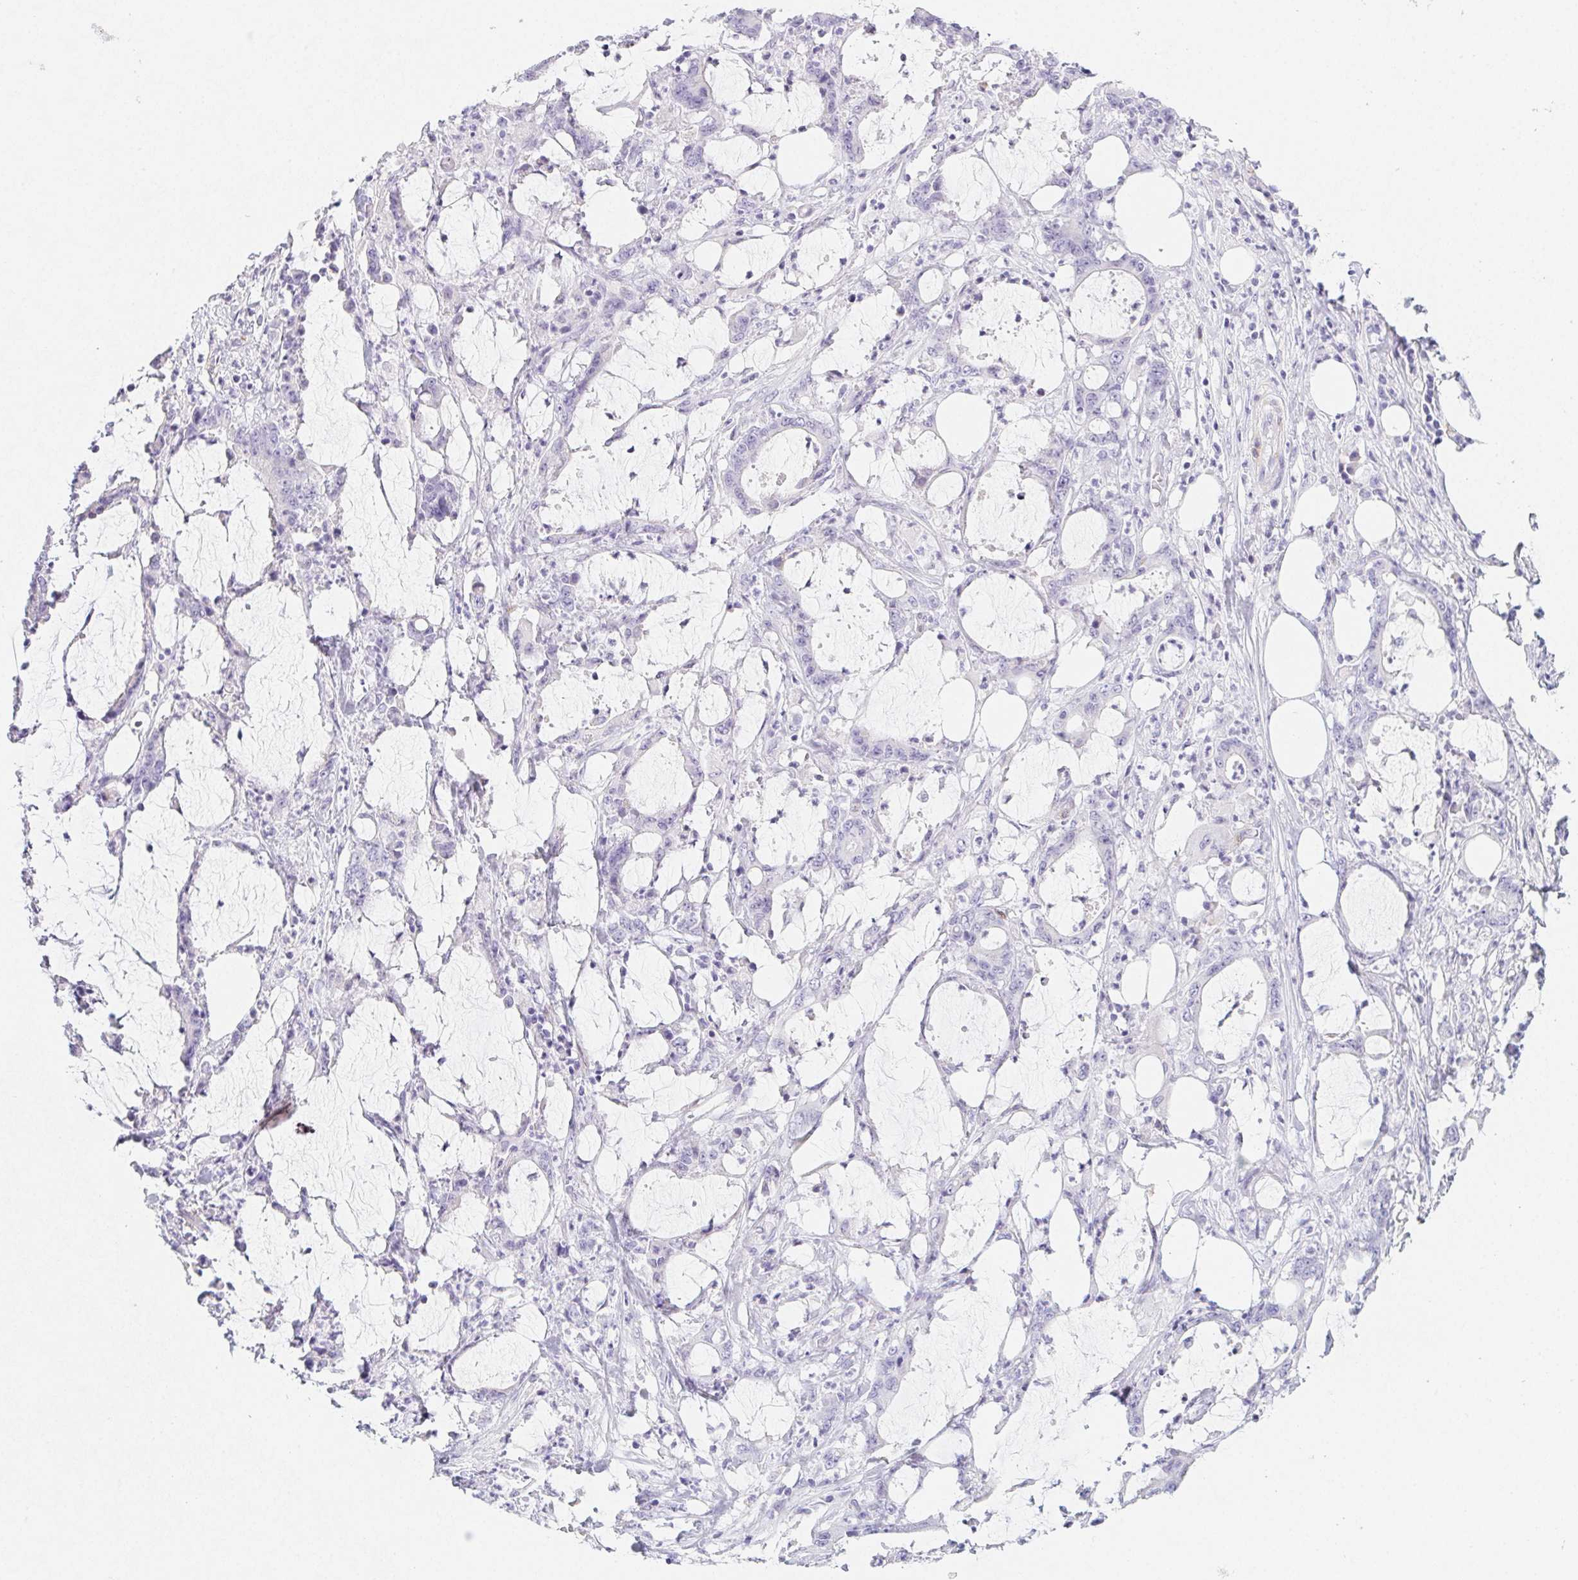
{"staining": {"intensity": "negative", "quantity": "none", "location": "none"}, "tissue": "stomach cancer", "cell_type": "Tumor cells", "image_type": "cancer", "snomed": [{"axis": "morphology", "description": "Adenocarcinoma, NOS"}, {"axis": "topography", "description": "Stomach, upper"}], "caption": "A photomicrograph of stomach adenocarcinoma stained for a protein exhibits no brown staining in tumor cells.", "gene": "HRC", "patient": {"sex": "male", "age": 68}}